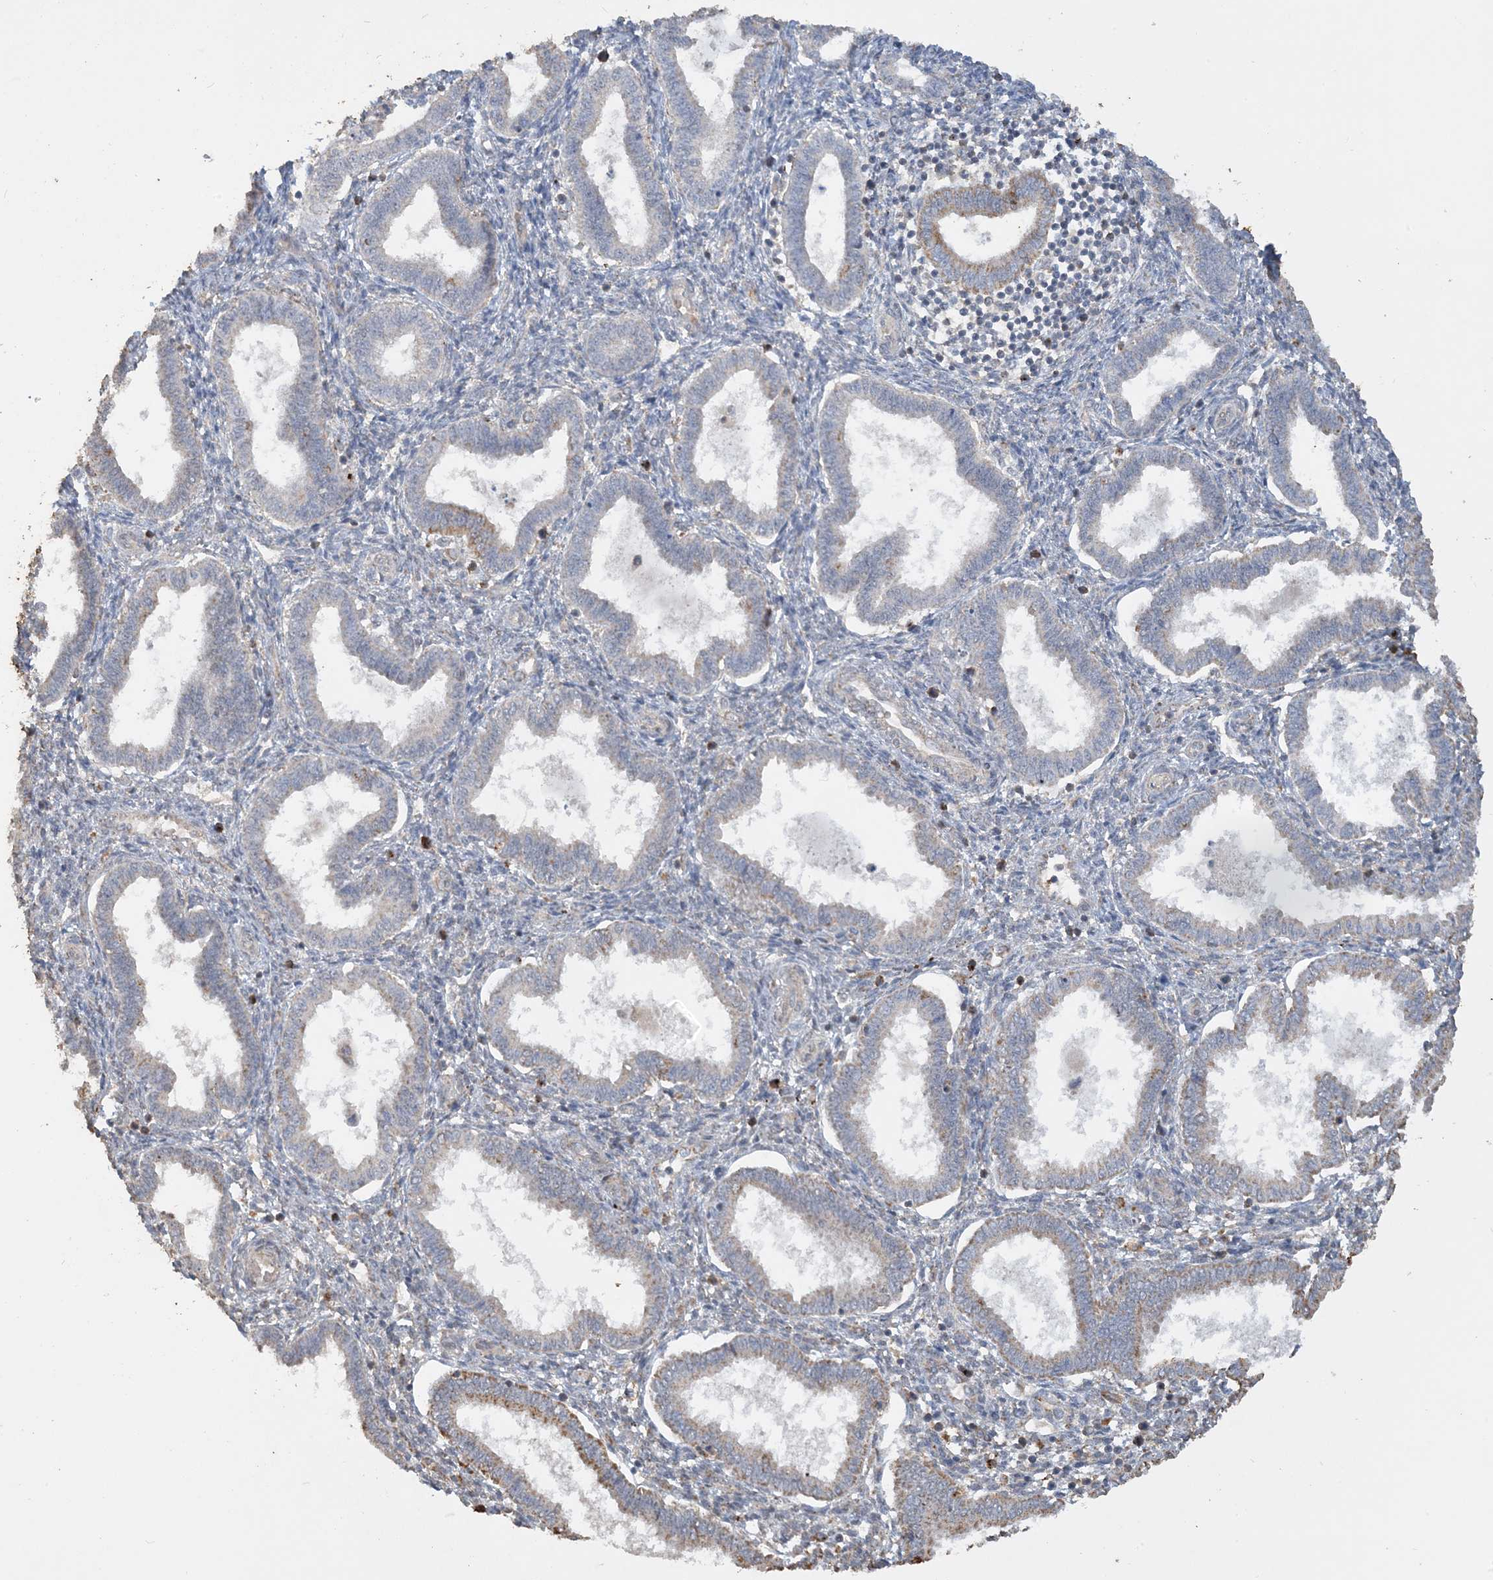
{"staining": {"intensity": "weak", "quantity": "<25%", "location": "cytoplasmic/membranous"}, "tissue": "endometrium", "cell_type": "Cells in endometrial stroma", "image_type": "normal", "snomed": [{"axis": "morphology", "description": "Normal tissue, NOS"}, {"axis": "topography", "description": "Endometrium"}], "caption": "Immunohistochemical staining of normal endometrium displays no significant expression in cells in endometrial stroma. The staining was performed using DAB to visualize the protein expression in brown, while the nuclei were stained in blue with hematoxylin (Magnification: 20x).", "gene": "SFMBT2", "patient": {"sex": "female", "age": 24}}